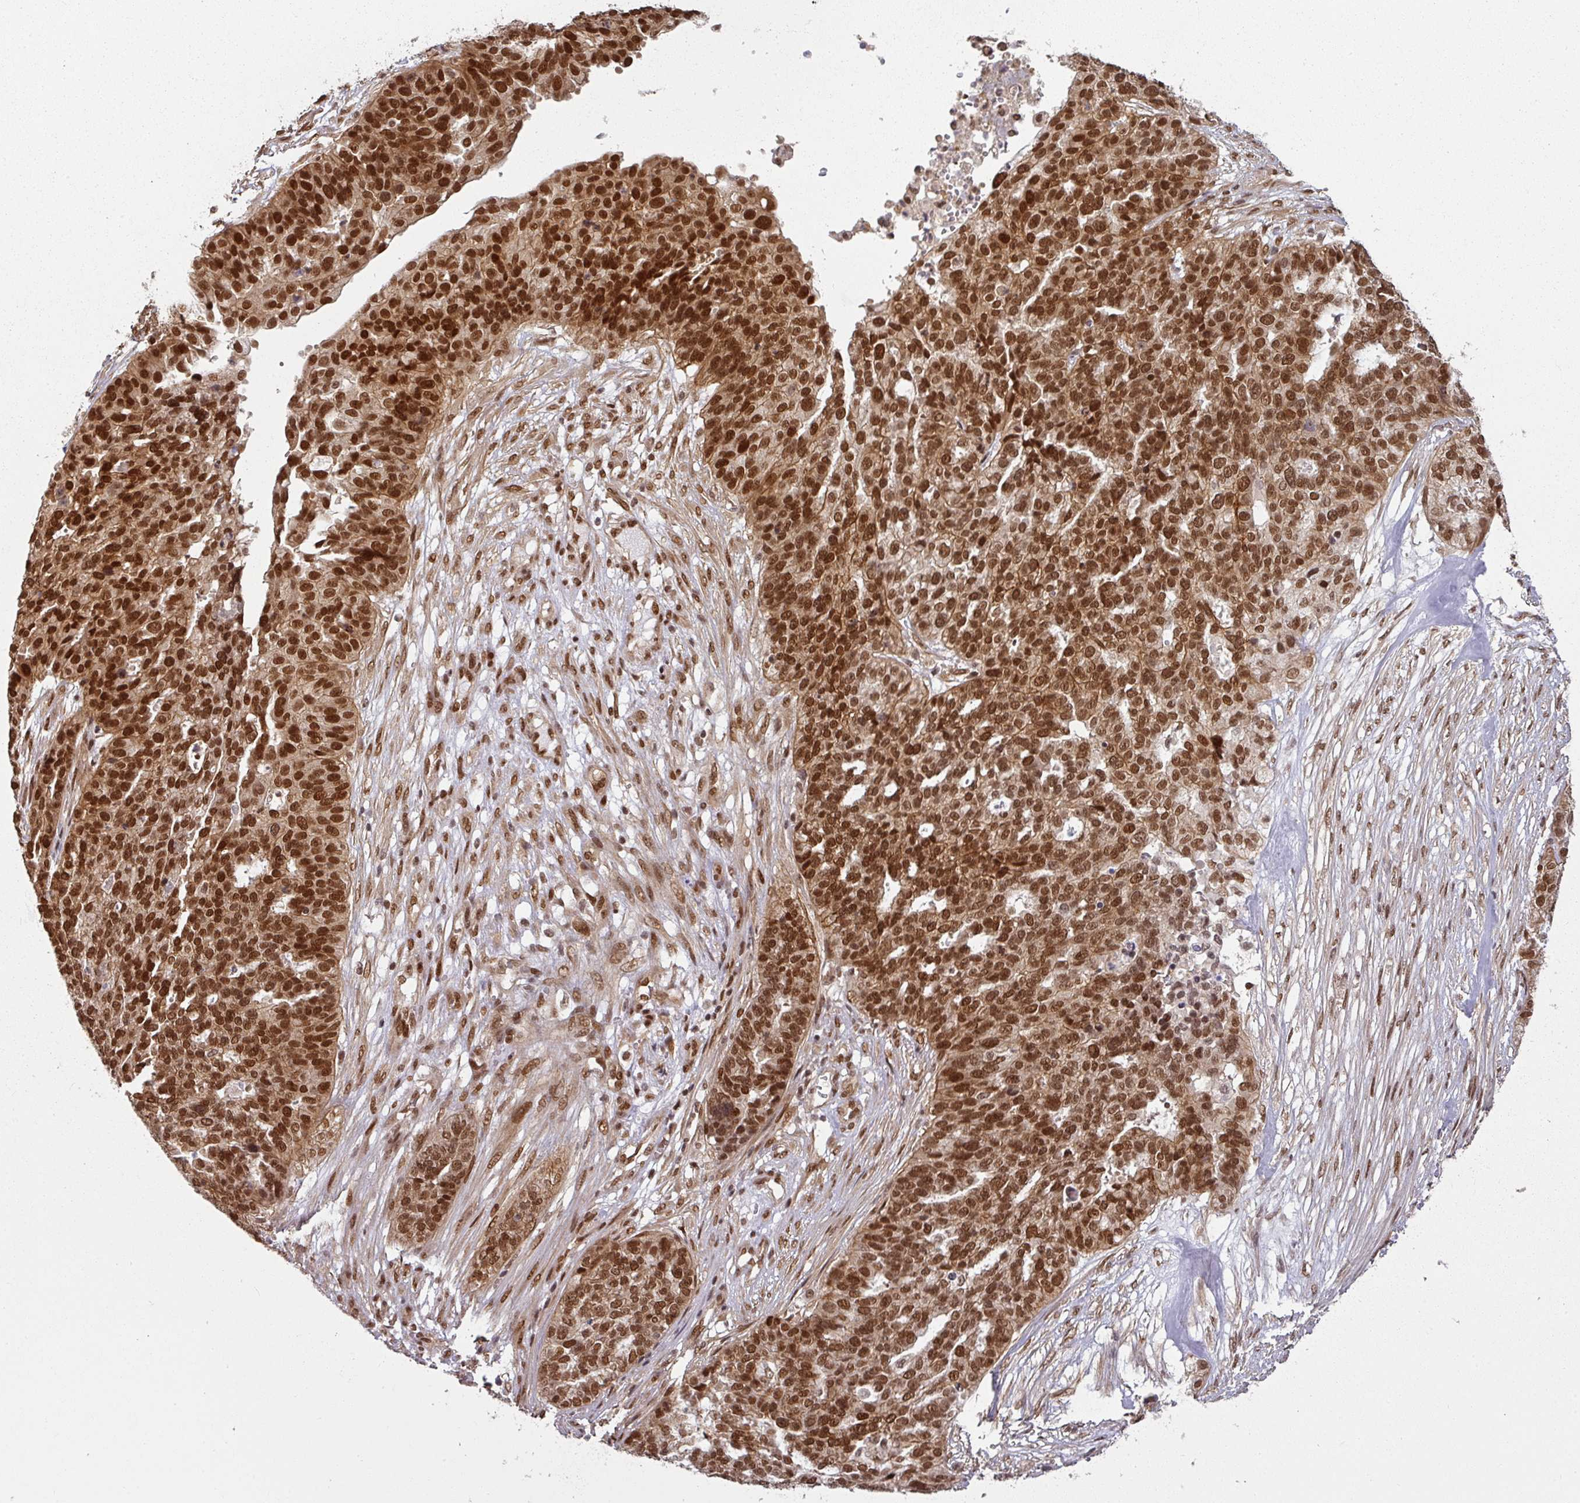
{"staining": {"intensity": "strong", "quantity": ">75%", "location": "nuclear"}, "tissue": "ovarian cancer", "cell_type": "Tumor cells", "image_type": "cancer", "snomed": [{"axis": "morphology", "description": "Cystadenocarcinoma, serous, NOS"}, {"axis": "topography", "description": "Ovary"}], "caption": "Strong nuclear positivity is present in approximately >75% of tumor cells in ovarian cancer.", "gene": "SIK3", "patient": {"sex": "female", "age": 59}}